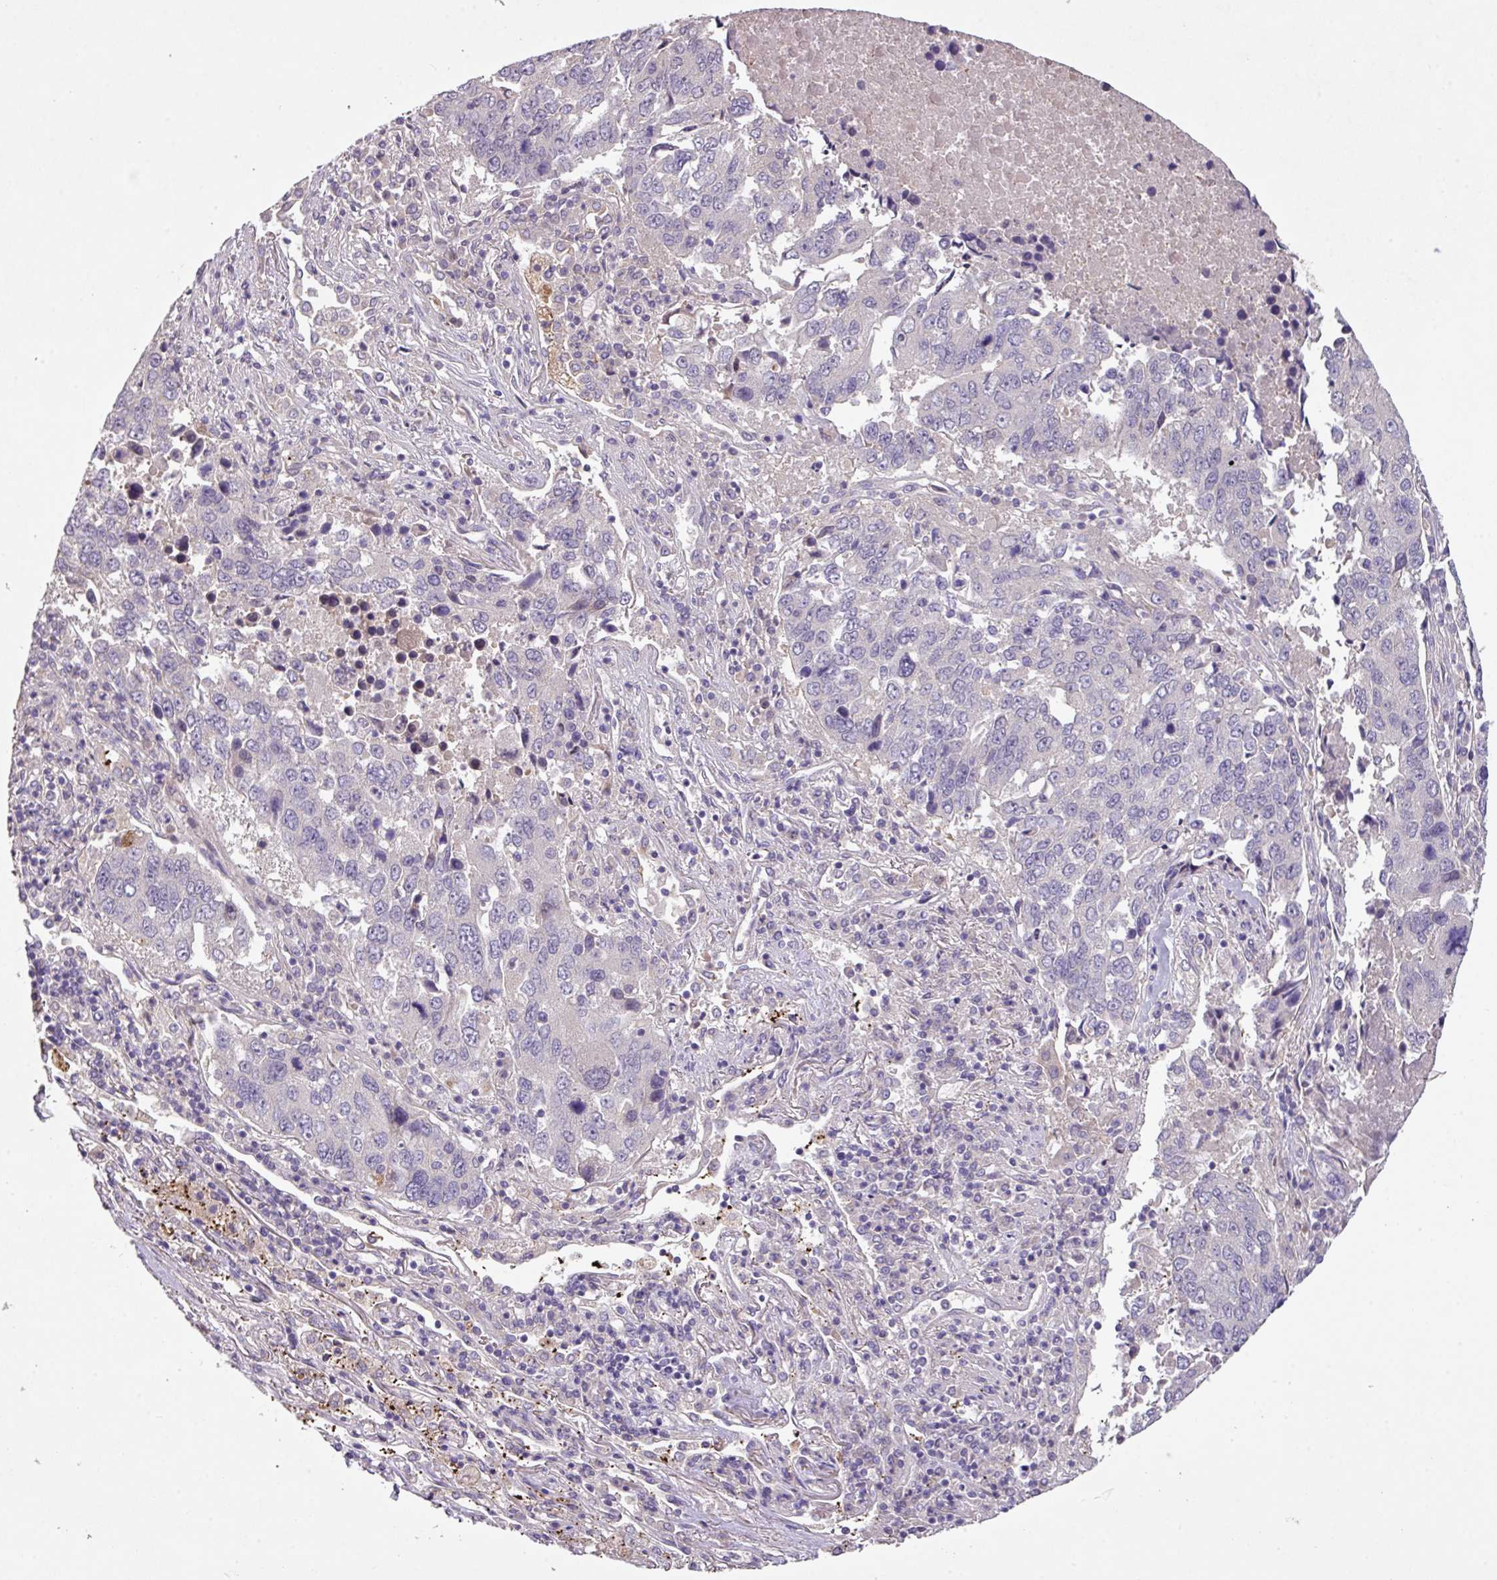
{"staining": {"intensity": "negative", "quantity": "none", "location": "none"}, "tissue": "lung cancer", "cell_type": "Tumor cells", "image_type": "cancer", "snomed": [{"axis": "morphology", "description": "Squamous cell carcinoma, NOS"}, {"axis": "topography", "description": "Lung"}], "caption": "Immunohistochemical staining of human lung cancer demonstrates no significant positivity in tumor cells.", "gene": "PRADC1", "patient": {"sex": "female", "age": 66}}